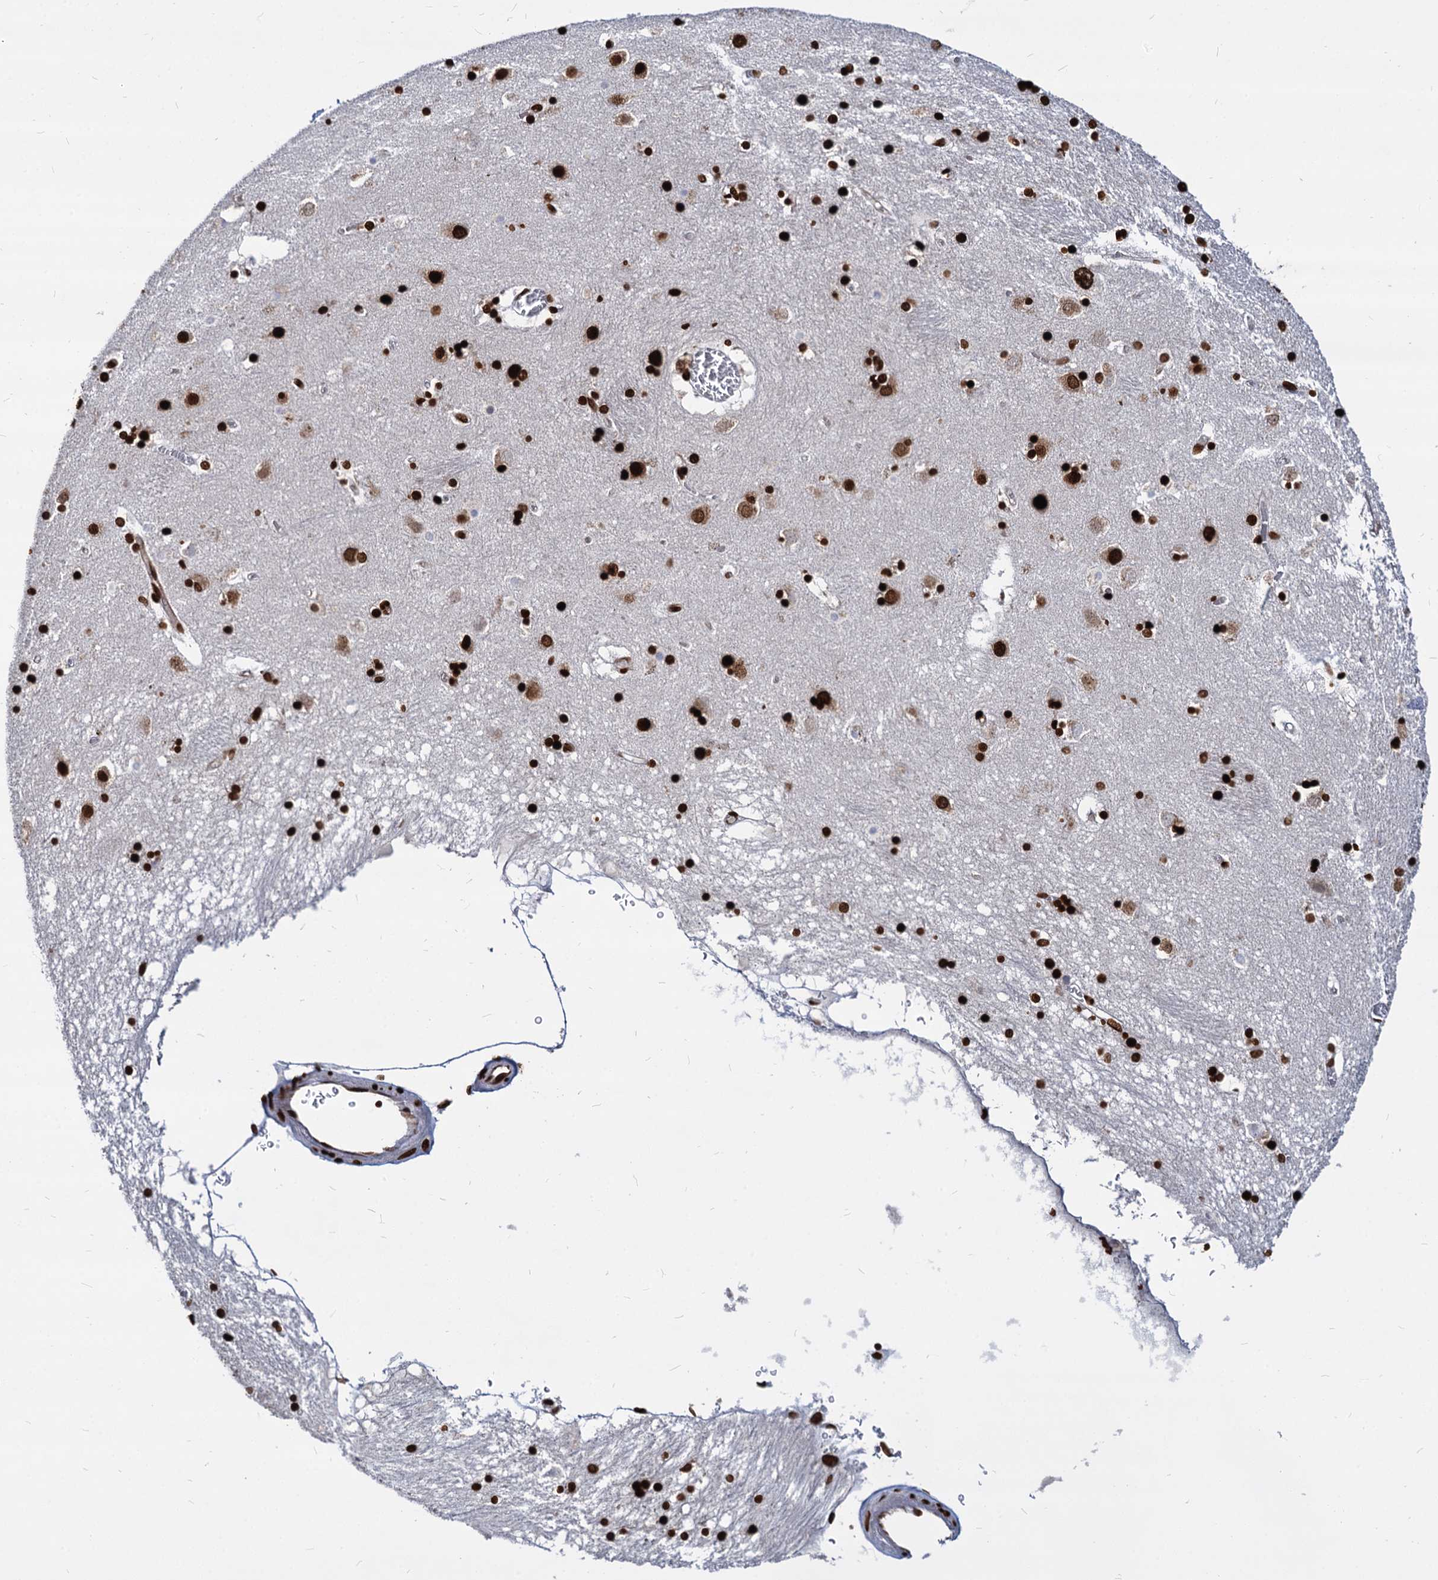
{"staining": {"intensity": "strong", "quantity": ">75%", "location": "nuclear"}, "tissue": "caudate", "cell_type": "Glial cells", "image_type": "normal", "snomed": [{"axis": "morphology", "description": "Normal tissue, NOS"}, {"axis": "topography", "description": "Lateral ventricle wall"}], "caption": "This image demonstrates IHC staining of normal caudate, with high strong nuclear expression in approximately >75% of glial cells.", "gene": "MECP2", "patient": {"sex": "male", "age": 70}}